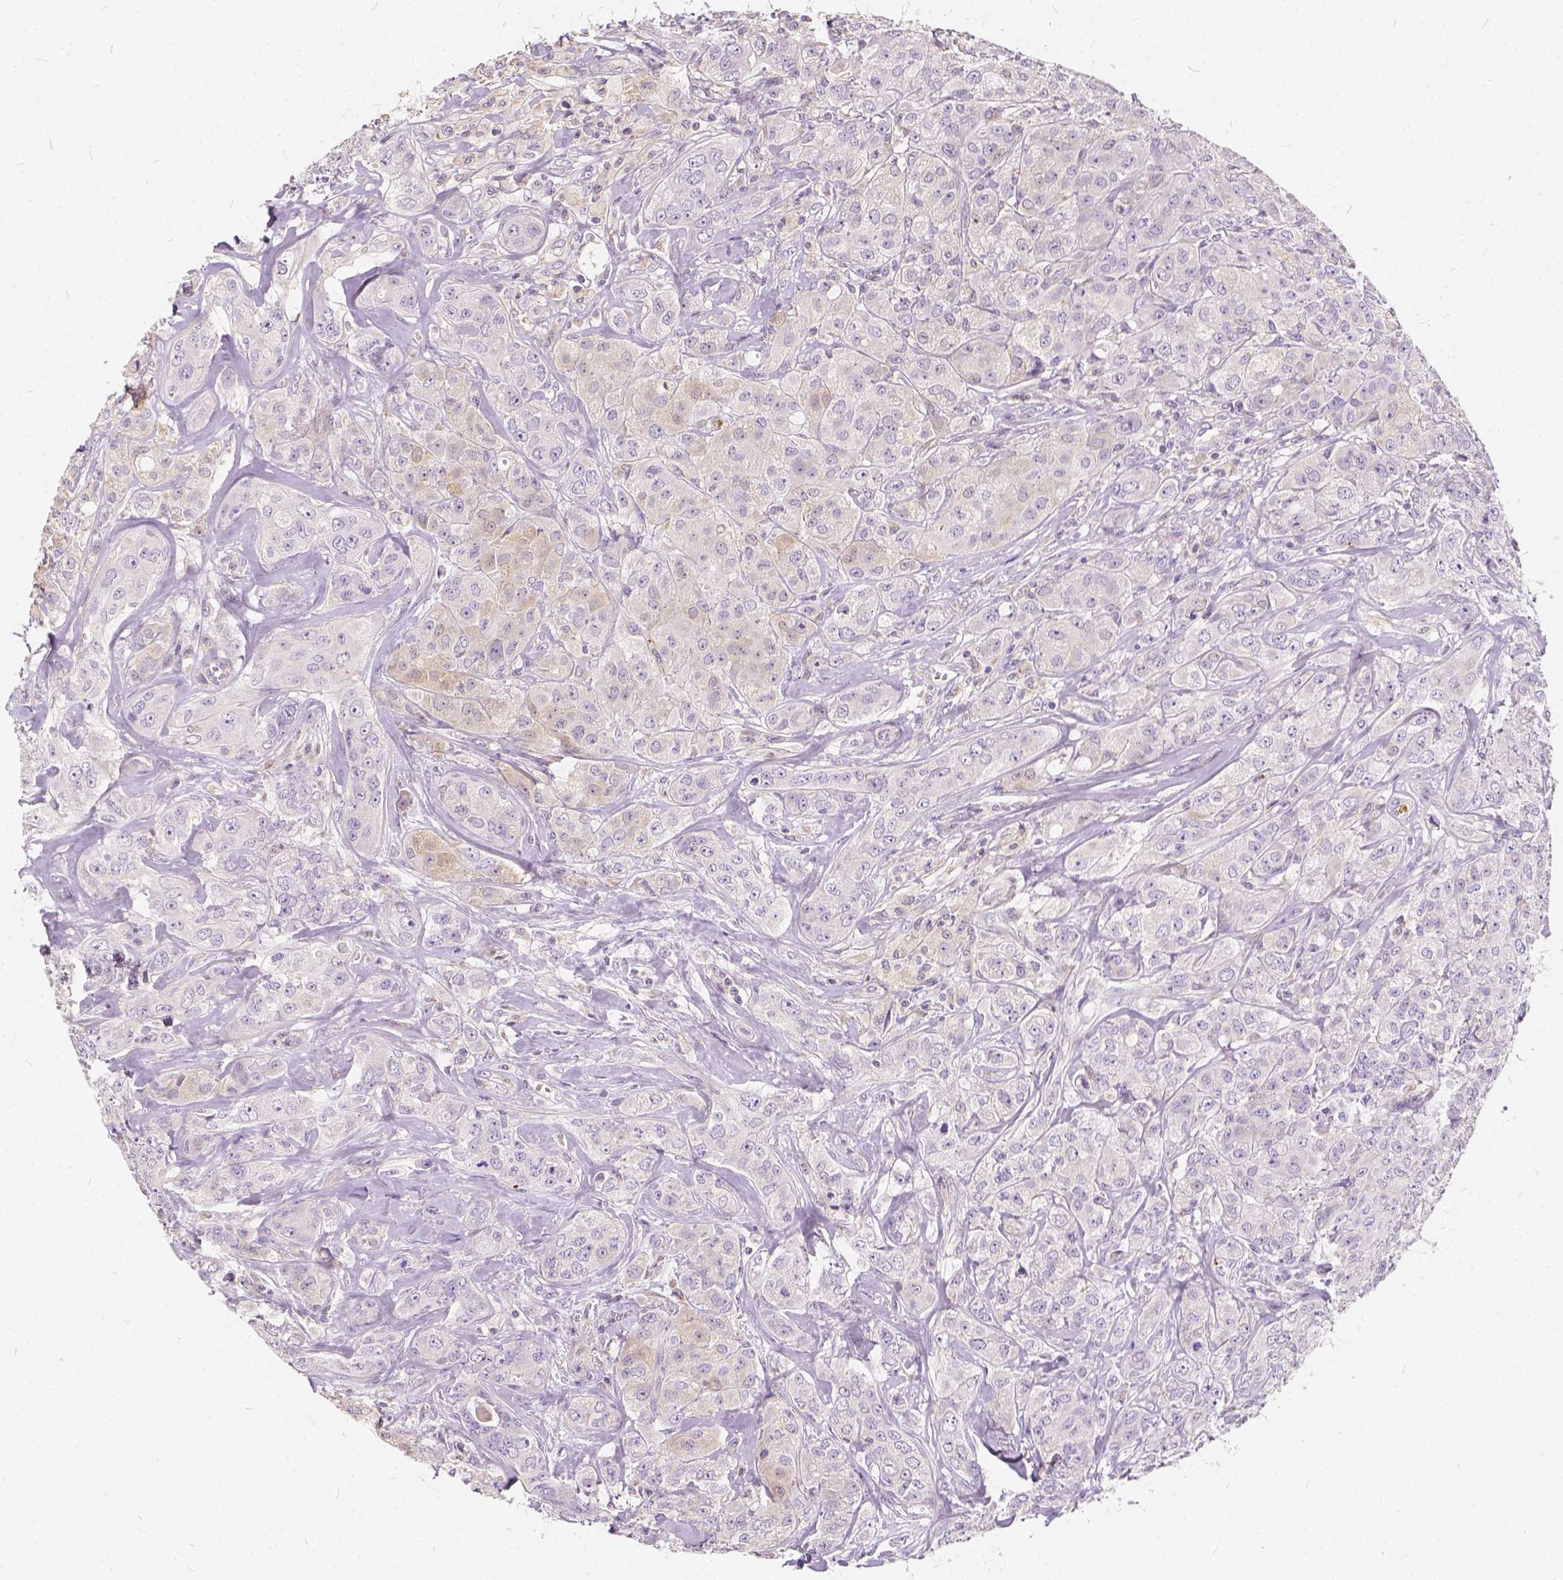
{"staining": {"intensity": "negative", "quantity": "none", "location": "none"}, "tissue": "breast cancer", "cell_type": "Tumor cells", "image_type": "cancer", "snomed": [{"axis": "morphology", "description": "Duct carcinoma"}, {"axis": "topography", "description": "Breast"}], "caption": "Infiltrating ductal carcinoma (breast) was stained to show a protein in brown. There is no significant expression in tumor cells.", "gene": "KIAA0513", "patient": {"sex": "female", "age": 43}}